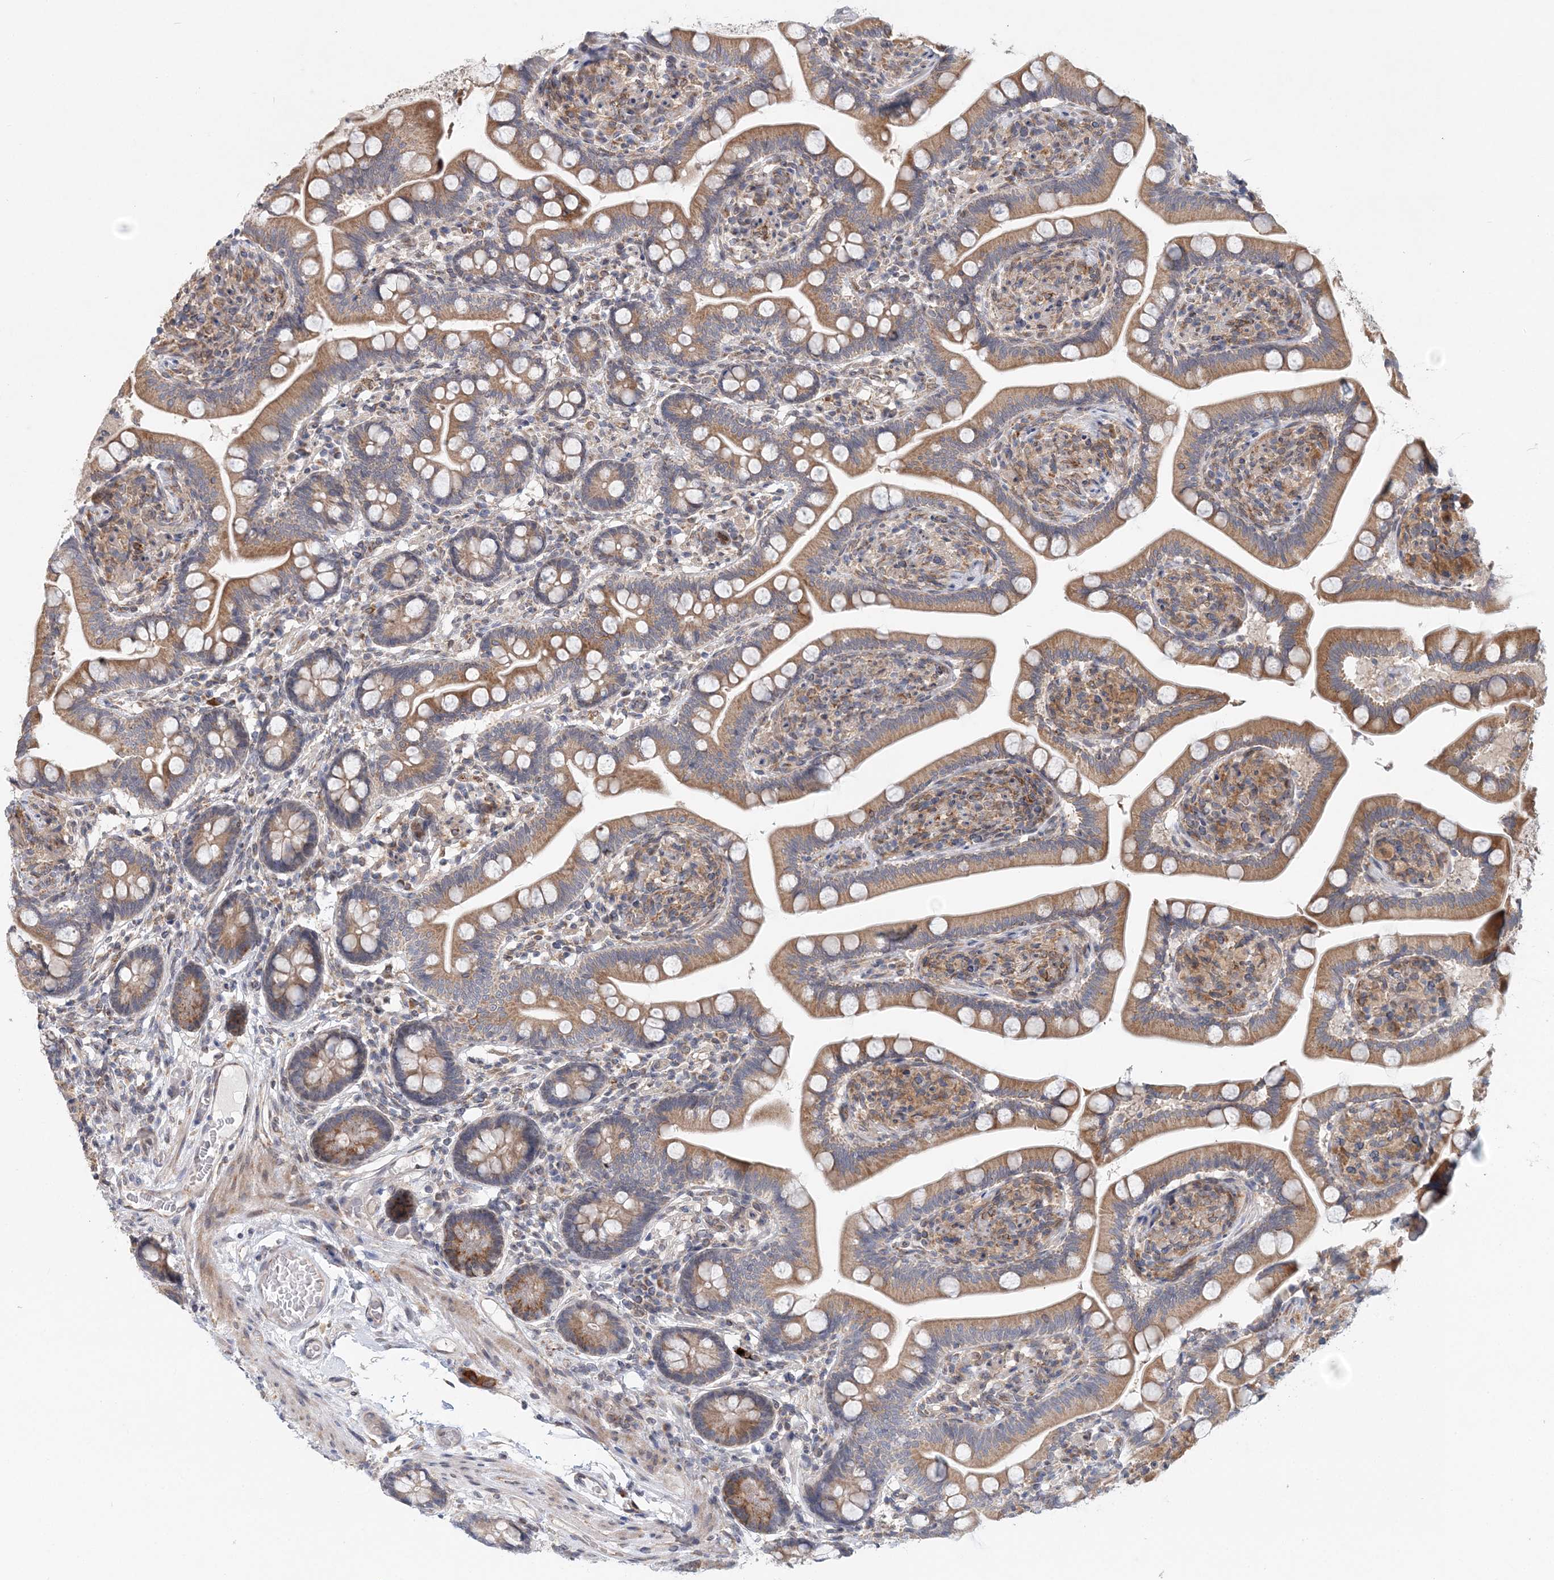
{"staining": {"intensity": "strong", "quantity": ">75%", "location": "cytoplasmic/membranous"}, "tissue": "small intestine", "cell_type": "Glandular cells", "image_type": "normal", "snomed": [{"axis": "morphology", "description": "Normal tissue, NOS"}, {"axis": "topography", "description": "Small intestine"}], "caption": "DAB immunohistochemical staining of benign small intestine reveals strong cytoplasmic/membranous protein positivity in about >75% of glandular cells. (DAB IHC with brightfield microscopy, high magnification).", "gene": "PCYOX1L", "patient": {"sex": "female", "age": 64}}